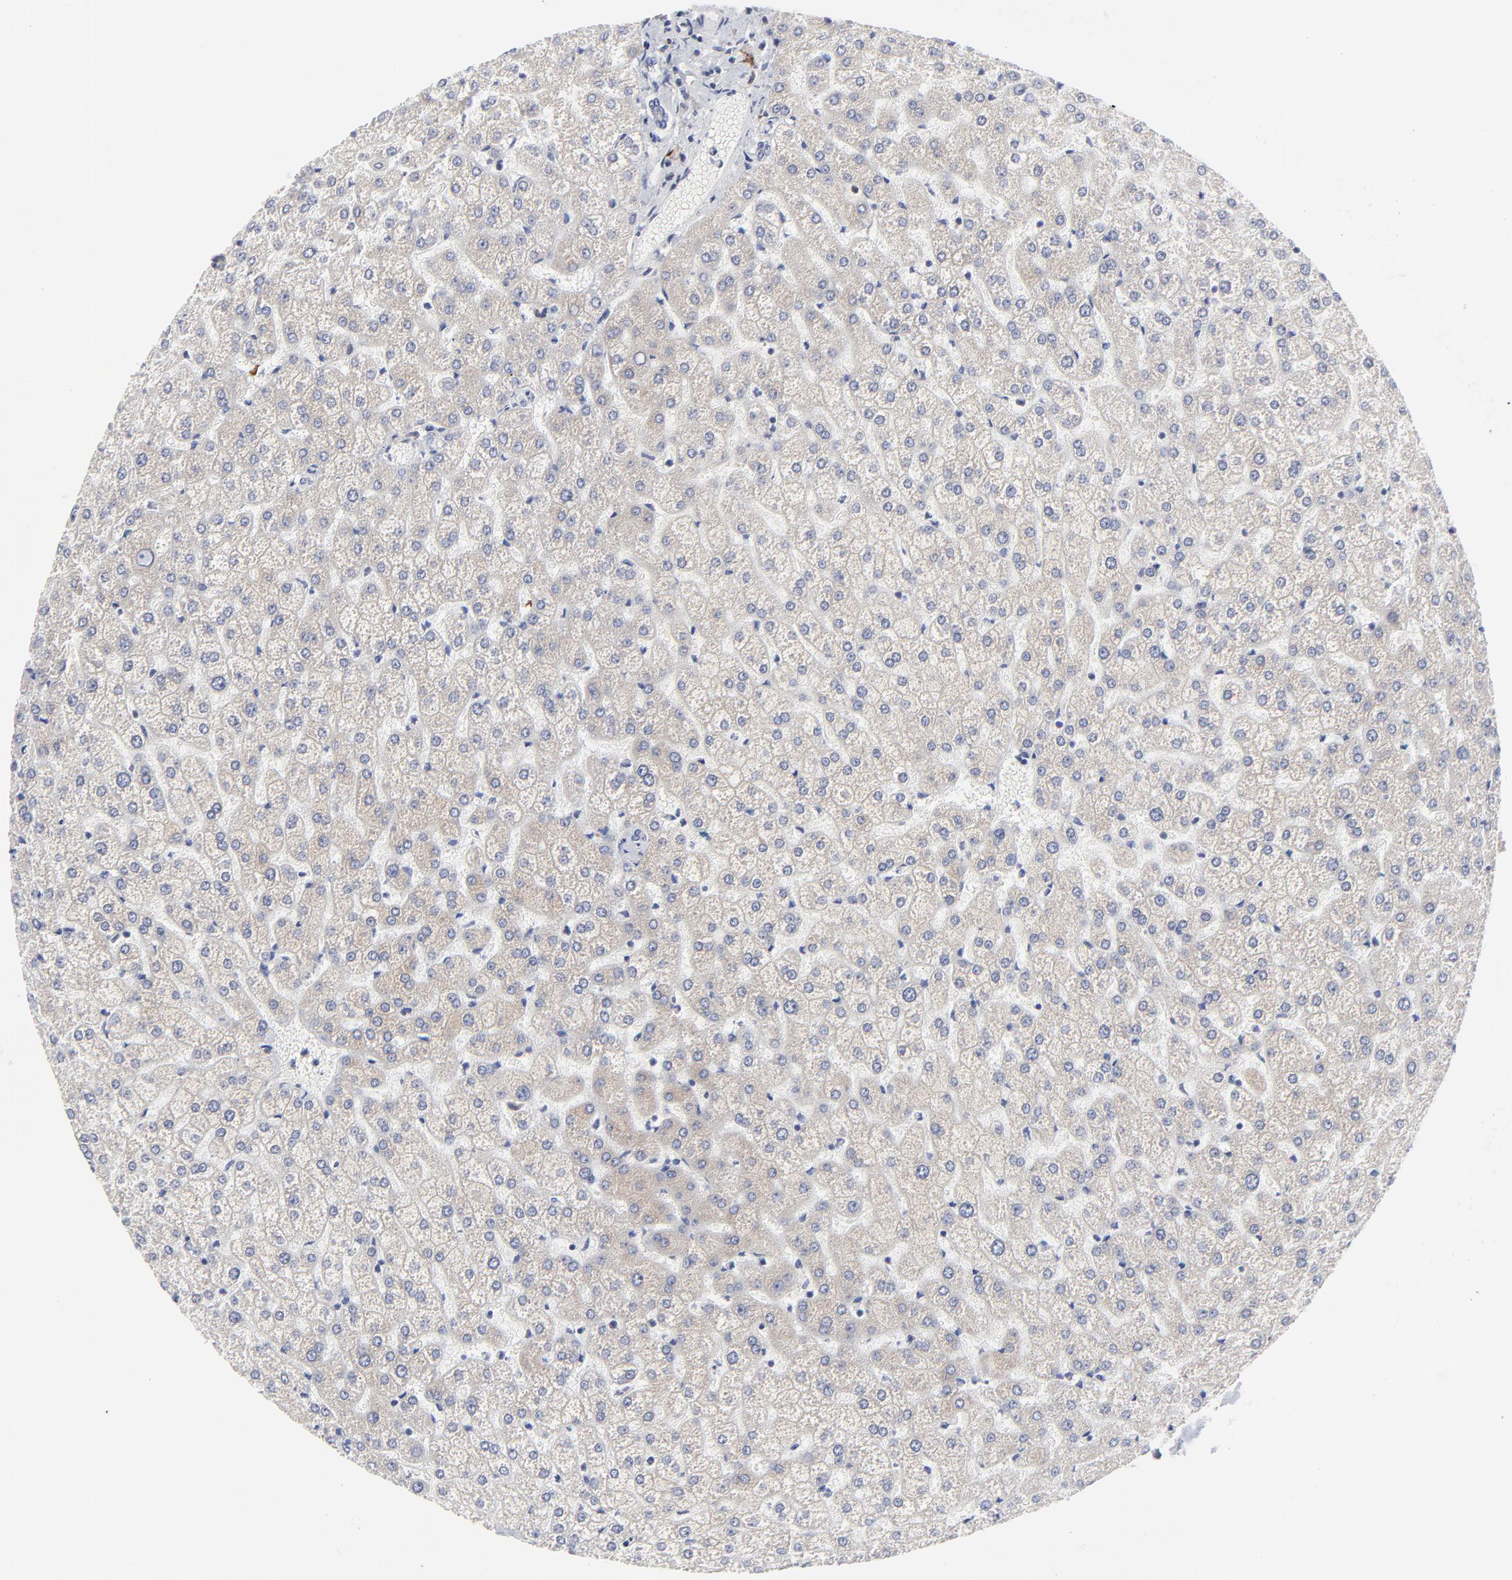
{"staining": {"intensity": "negative", "quantity": "none", "location": "none"}, "tissue": "liver", "cell_type": "Cholangiocytes", "image_type": "normal", "snomed": [{"axis": "morphology", "description": "Normal tissue, NOS"}, {"axis": "topography", "description": "Liver"}], "caption": "IHC micrograph of benign liver: liver stained with DAB (3,3'-diaminobenzidine) exhibits no significant protein expression in cholangiocytes. (DAB (3,3'-diaminobenzidine) immunohistochemistry (IHC) visualized using brightfield microscopy, high magnification).", "gene": "TRIM22", "patient": {"sex": "female", "age": 32}}